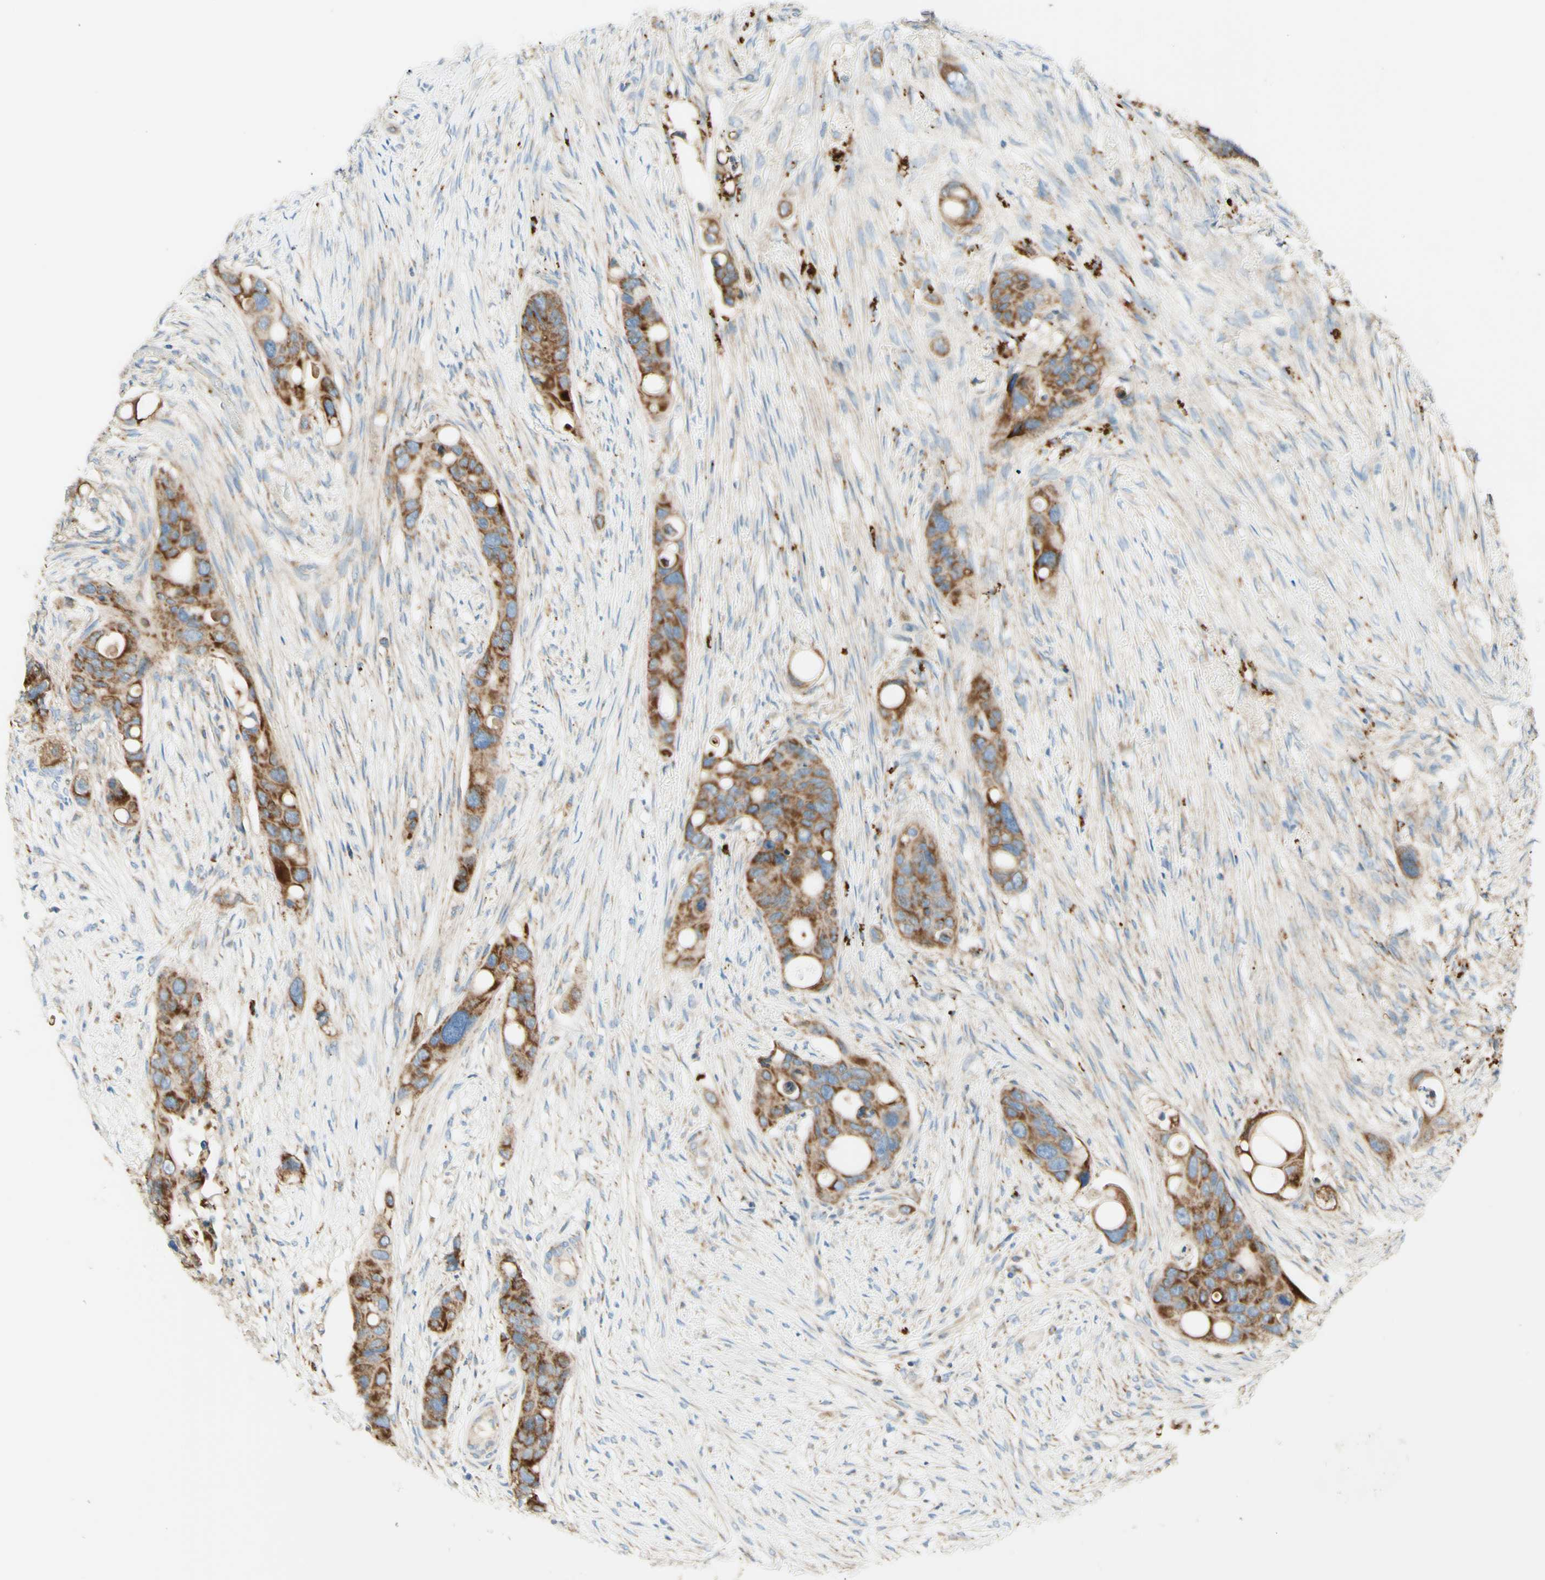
{"staining": {"intensity": "moderate", "quantity": ">75%", "location": "cytoplasmic/membranous"}, "tissue": "colorectal cancer", "cell_type": "Tumor cells", "image_type": "cancer", "snomed": [{"axis": "morphology", "description": "Adenocarcinoma, NOS"}, {"axis": "topography", "description": "Colon"}], "caption": "Brown immunohistochemical staining in human colorectal cancer shows moderate cytoplasmic/membranous expression in about >75% of tumor cells. Immunohistochemistry (ihc) stains the protein of interest in brown and the nuclei are stained blue.", "gene": "ARMC10", "patient": {"sex": "female", "age": 57}}